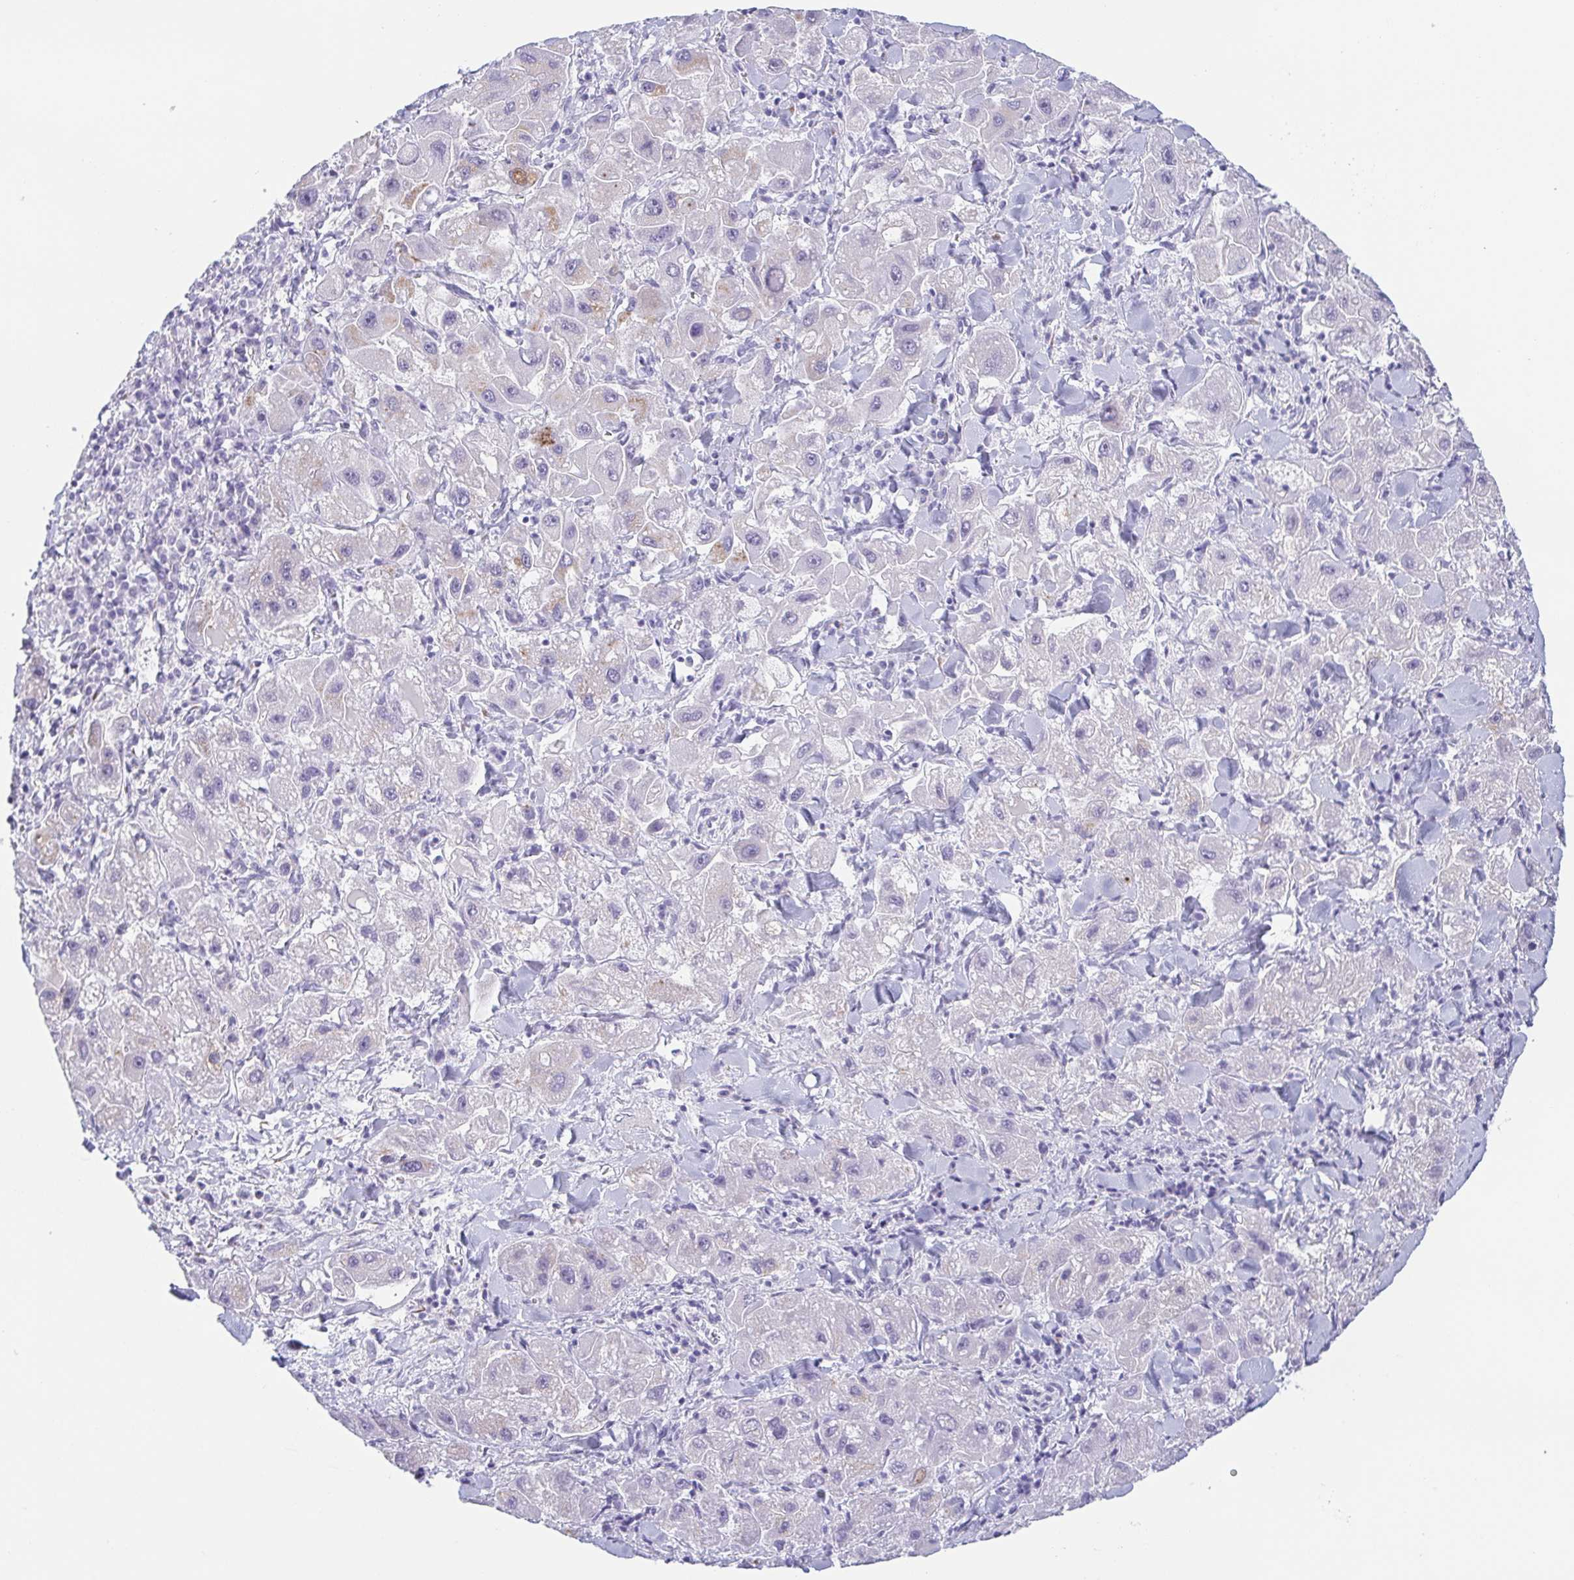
{"staining": {"intensity": "negative", "quantity": "none", "location": "none"}, "tissue": "liver cancer", "cell_type": "Tumor cells", "image_type": "cancer", "snomed": [{"axis": "morphology", "description": "Carcinoma, Hepatocellular, NOS"}, {"axis": "topography", "description": "Liver"}], "caption": "This micrograph is of liver cancer (hepatocellular carcinoma) stained with IHC to label a protein in brown with the nuclei are counter-stained blue. There is no expression in tumor cells.", "gene": "LDLRAD1", "patient": {"sex": "male", "age": 24}}